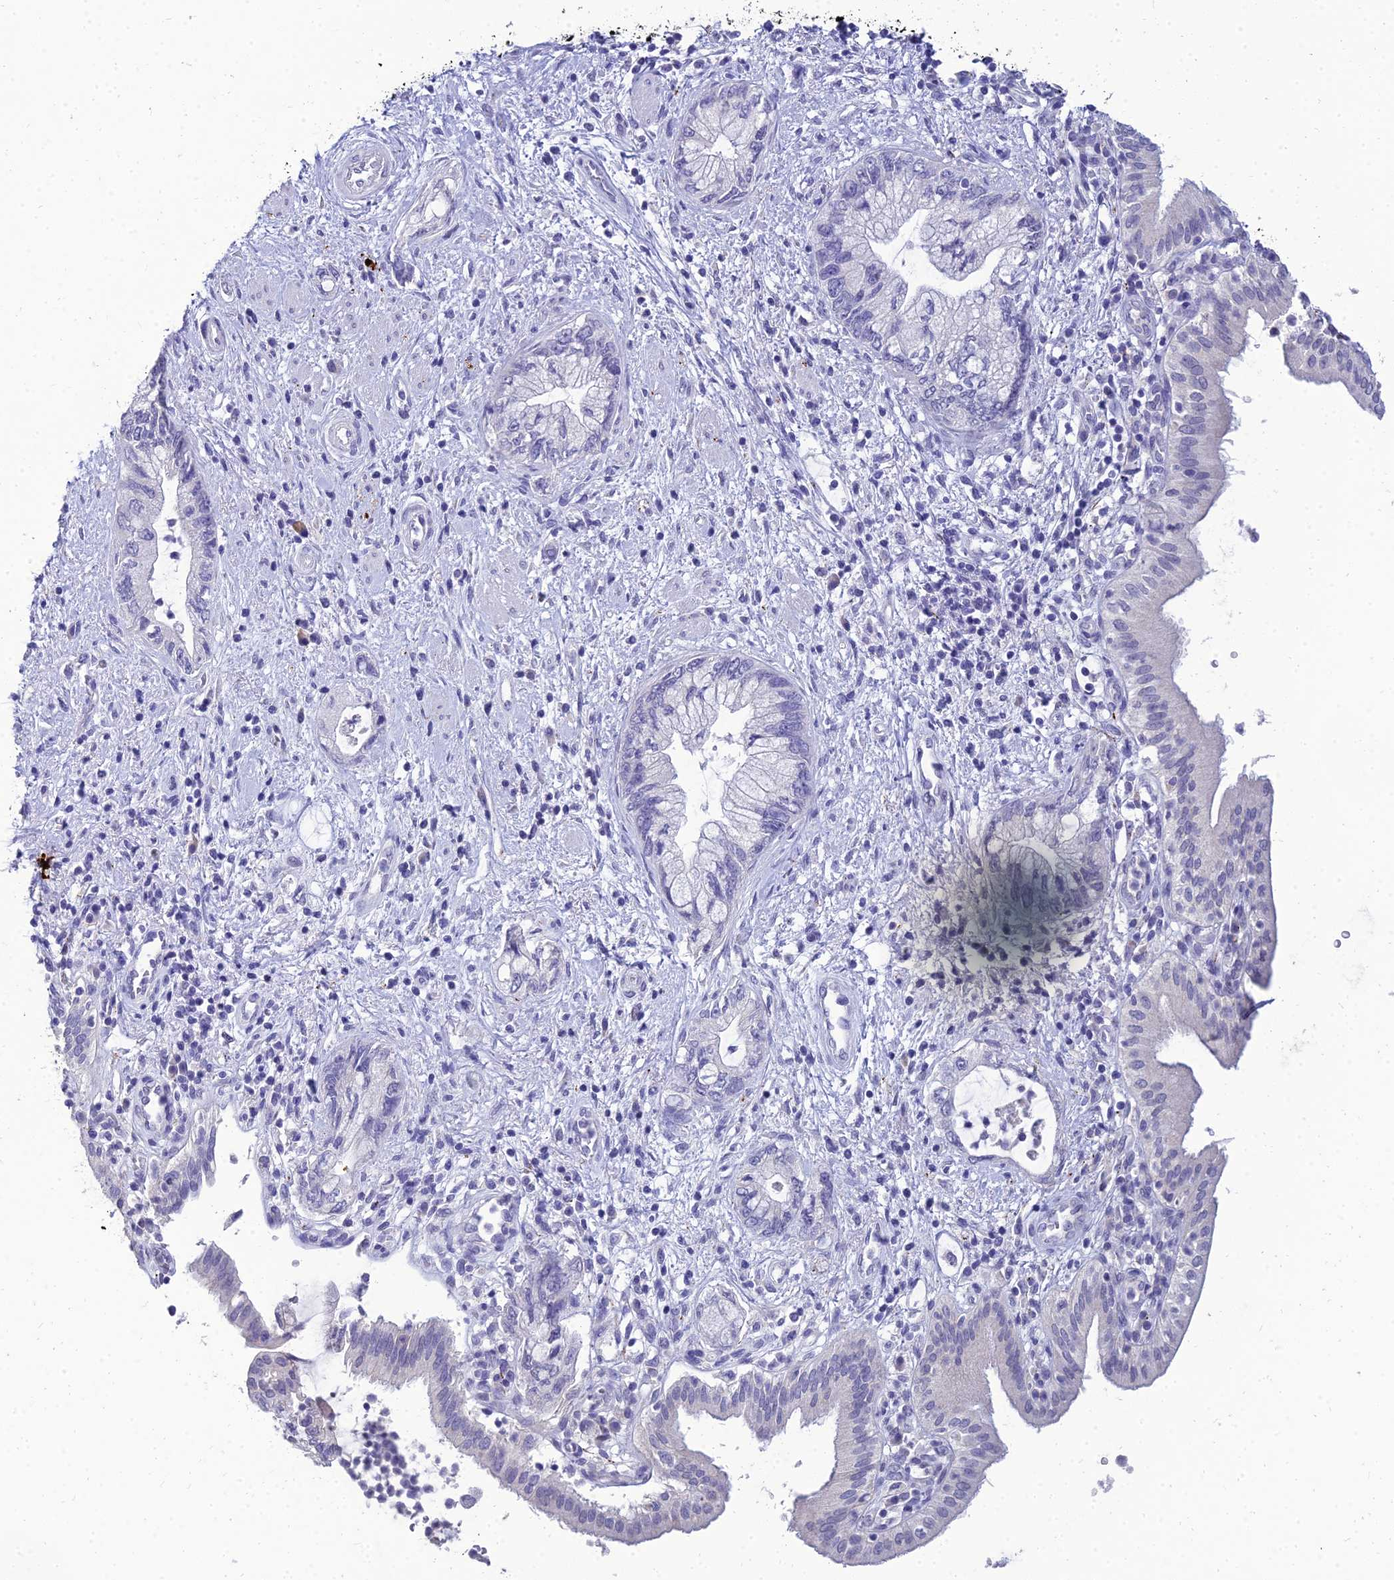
{"staining": {"intensity": "negative", "quantity": "none", "location": "none"}, "tissue": "pancreatic cancer", "cell_type": "Tumor cells", "image_type": "cancer", "snomed": [{"axis": "morphology", "description": "Adenocarcinoma, NOS"}, {"axis": "topography", "description": "Pancreas"}], "caption": "Tumor cells are negative for brown protein staining in pancreatic adenocarcinoma.", "gene": "NPY", "patient": {"sex": "female", "age": 73}}